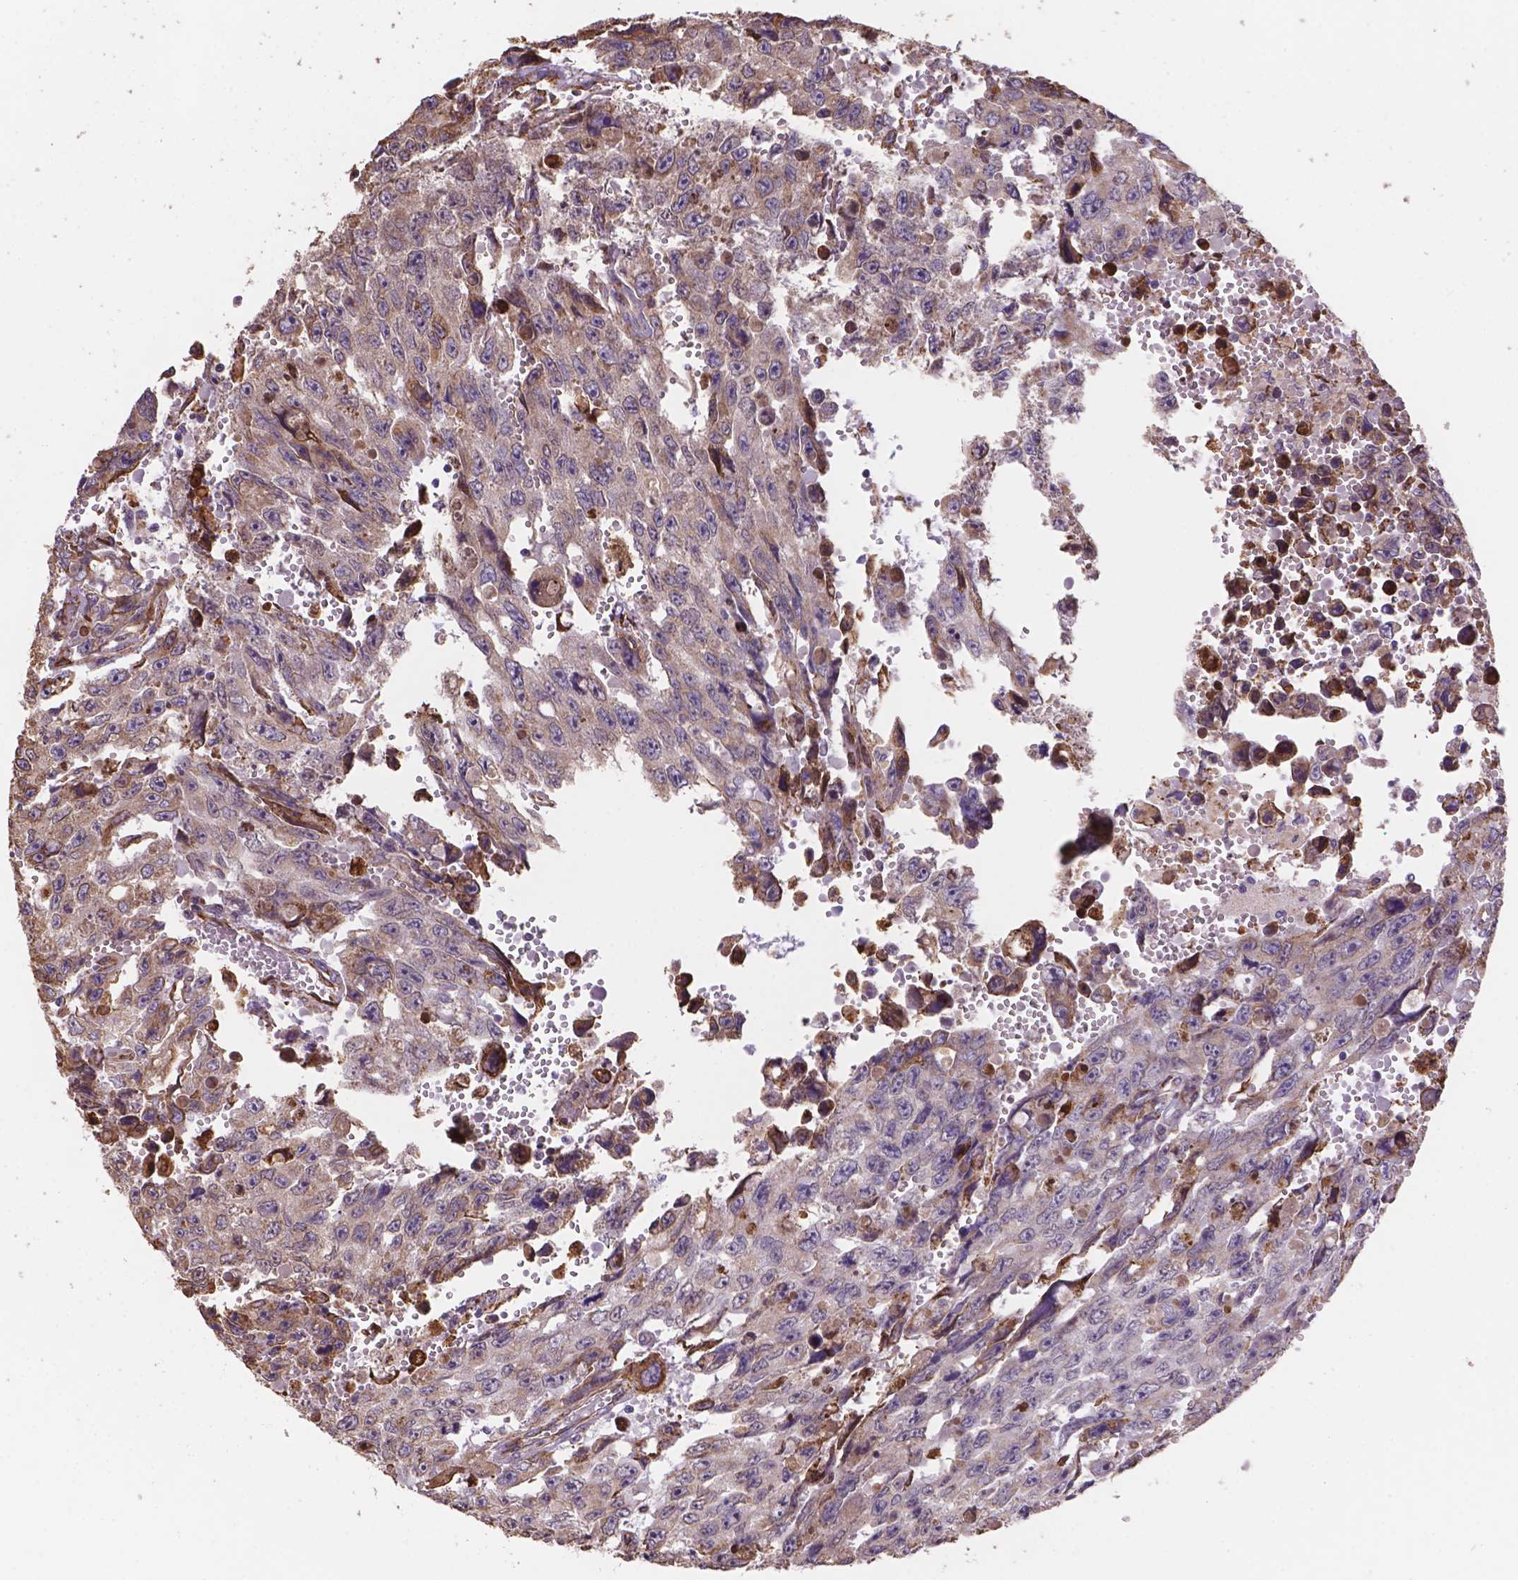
{"staining": {"intensity": "weak", "quantity": "<25%", "location": "cytoplasmic/membranous"}, "tissue": "testis cancer", "cell_type": "Tumor cells", "image_type": "cancer", "snomed": [{"axis": "morphology", "description": "Seminoma, NOS"}, {"axis": "topography", "description": "Testis"}], "caption": "Seminoma (testis) was stained to show a protein in brown. There is no significant expression in tumor cells.", "gene": "IPO11", "patient": {"sex": "male", "age": 26}}